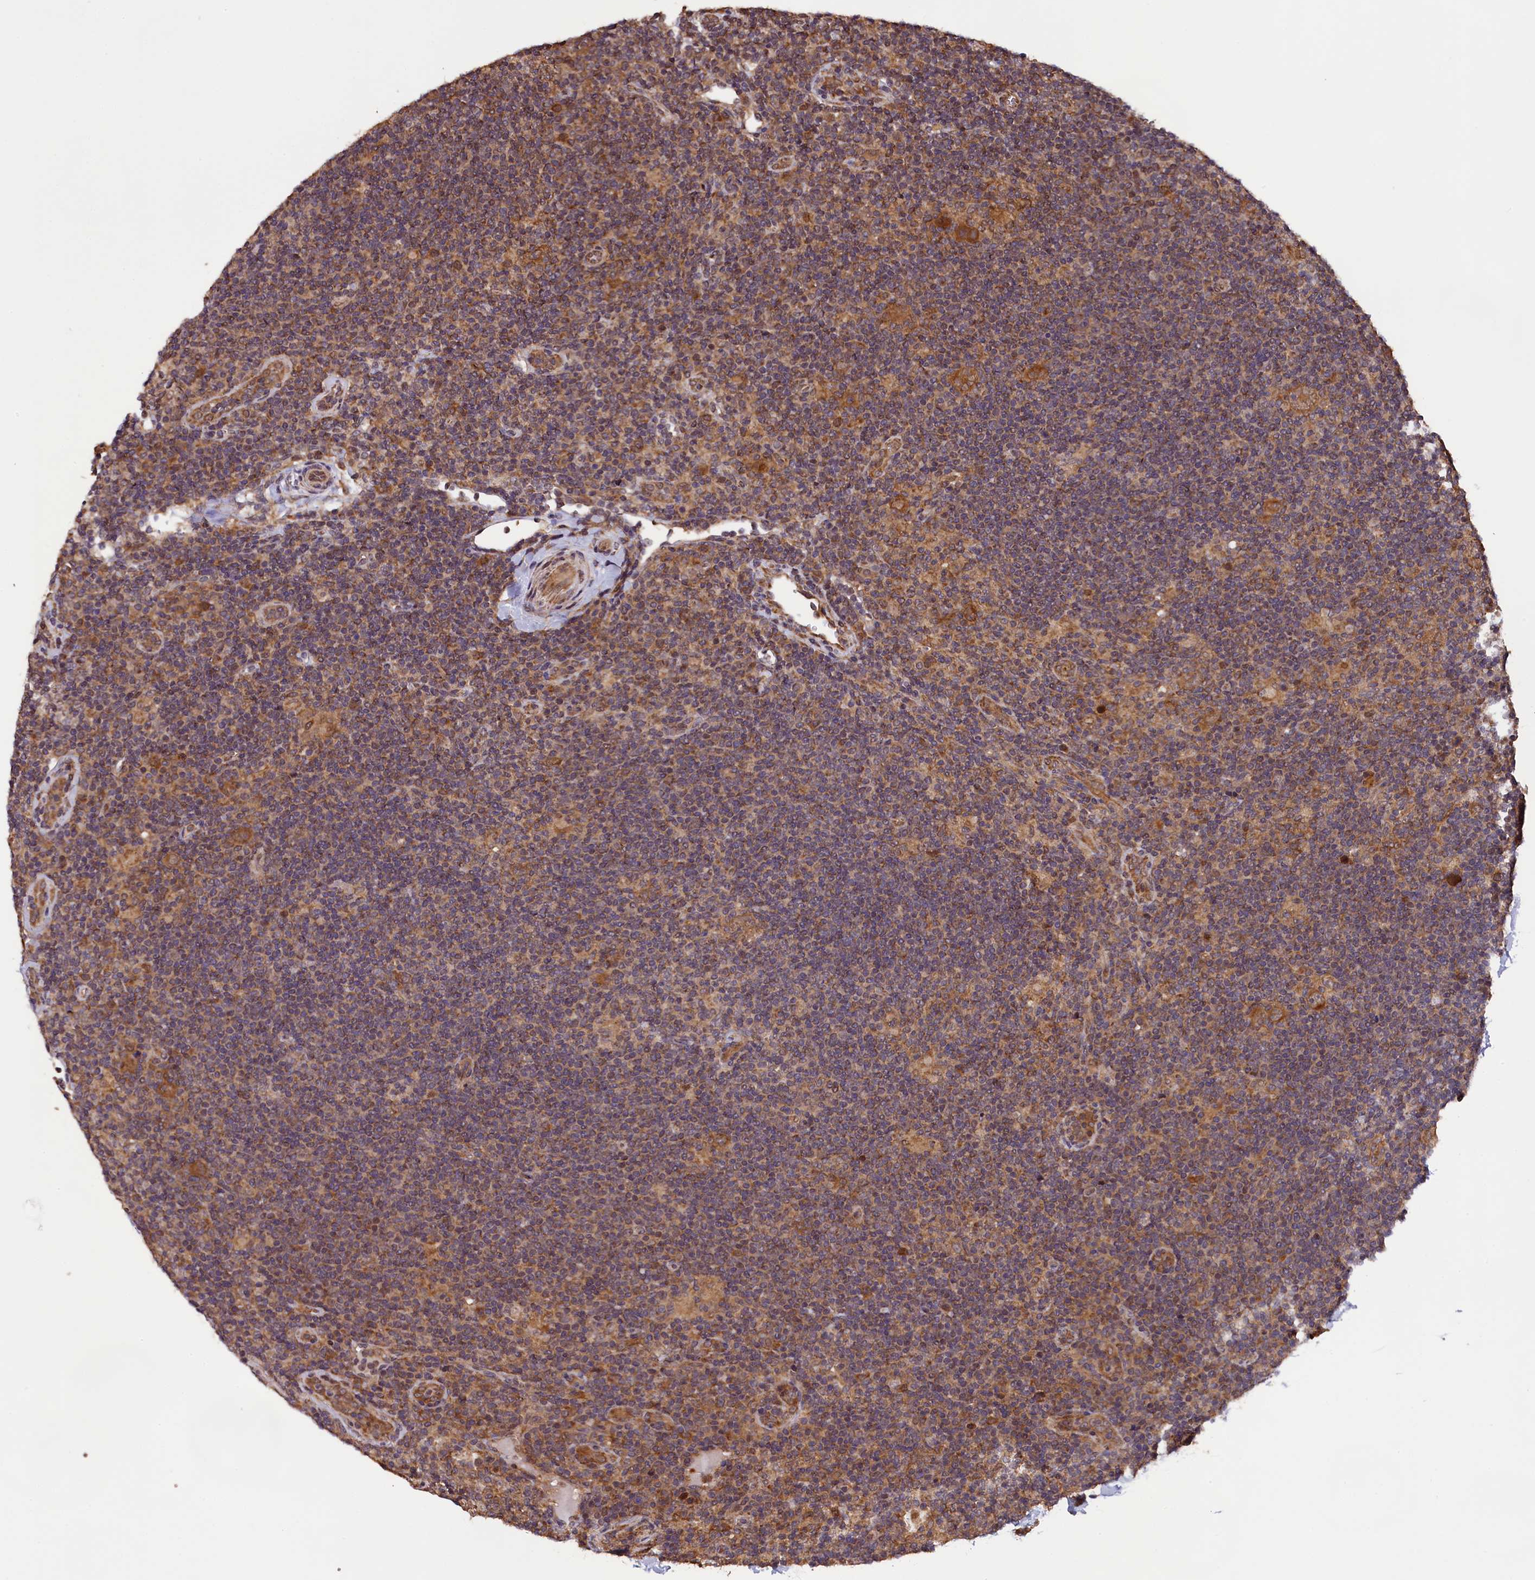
{"staining": {"intensity": "moderate", "quantity": ">75%", "location": "cytoplasmic/membranous"}, "tissue": "lymphoma", "cell_type": "Tumor cells", "image_type": "cancer", "snomed": [{"axis": "morphology", "description": "Hodgkin's disease, NOS"}, {"axis": "topography", "description": "Lymph node"}], "caption": "A brown stain labels moderate cytoplasmic/membranous positivity of a protein in human lymphoma tumor cells.", "gene": "DOHH", "patient": {"sex": "female", "age": 57}}